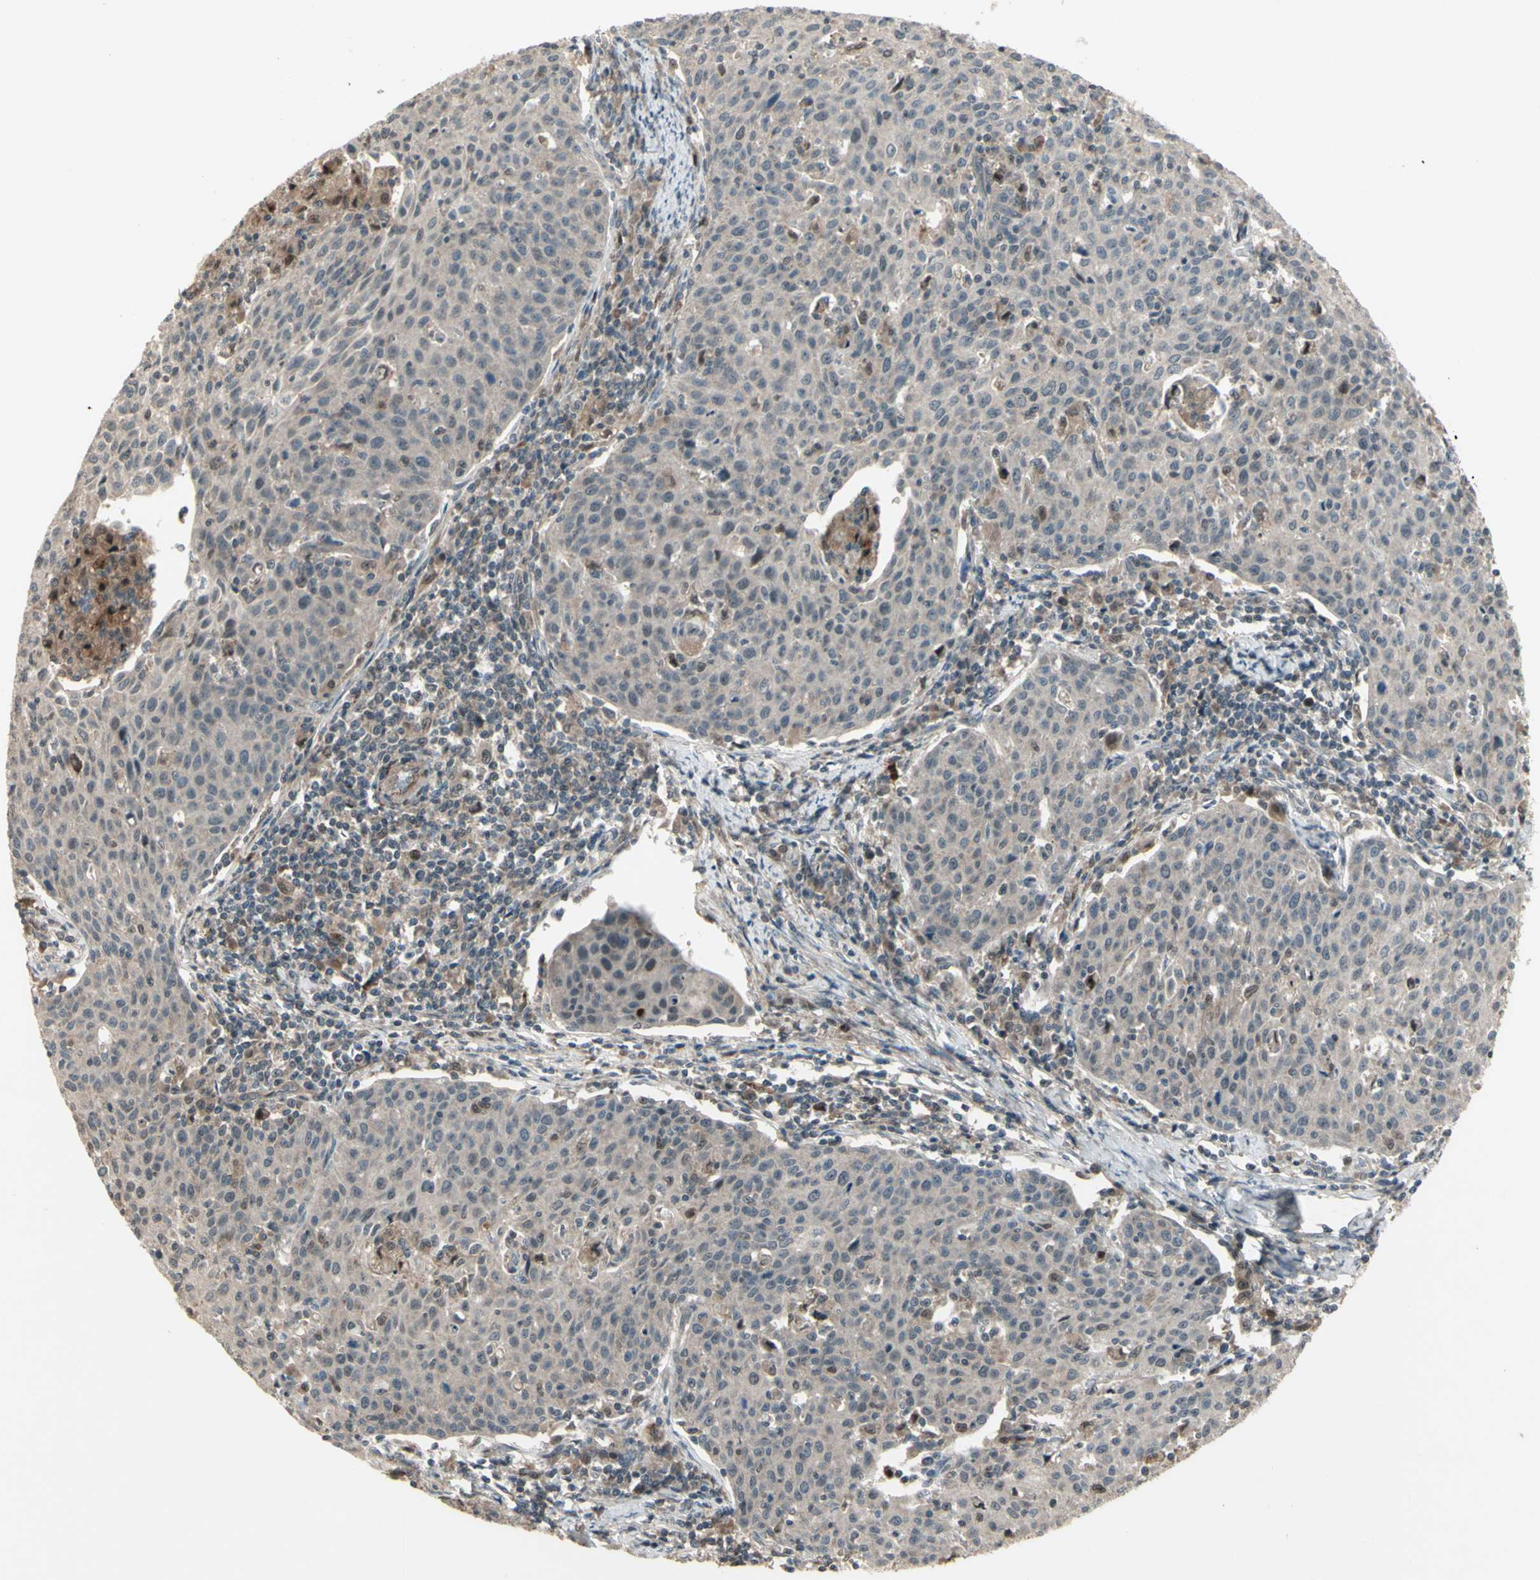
{"staining": {"intensity": "weak", "quantity": ">75%", "location": "cytoplasmic/membranous"}, "tissue": "cervical cancer", "cell_type": "Tumor cells", "image_type": "cancer", "snomed": [{"axis": "morphology", "description": "Squamous cell carcinoma, NOS"}, {"axis": "topography", "description": "Cervix"}], "caption": "An image of human squamous cell carcinoma (cervical) stained for a protein displays weak cytoplasmic/membranous brown staining in tumor cells.", "gene": "OSTM1", "patient": {"sex": "female", "age": 38}}